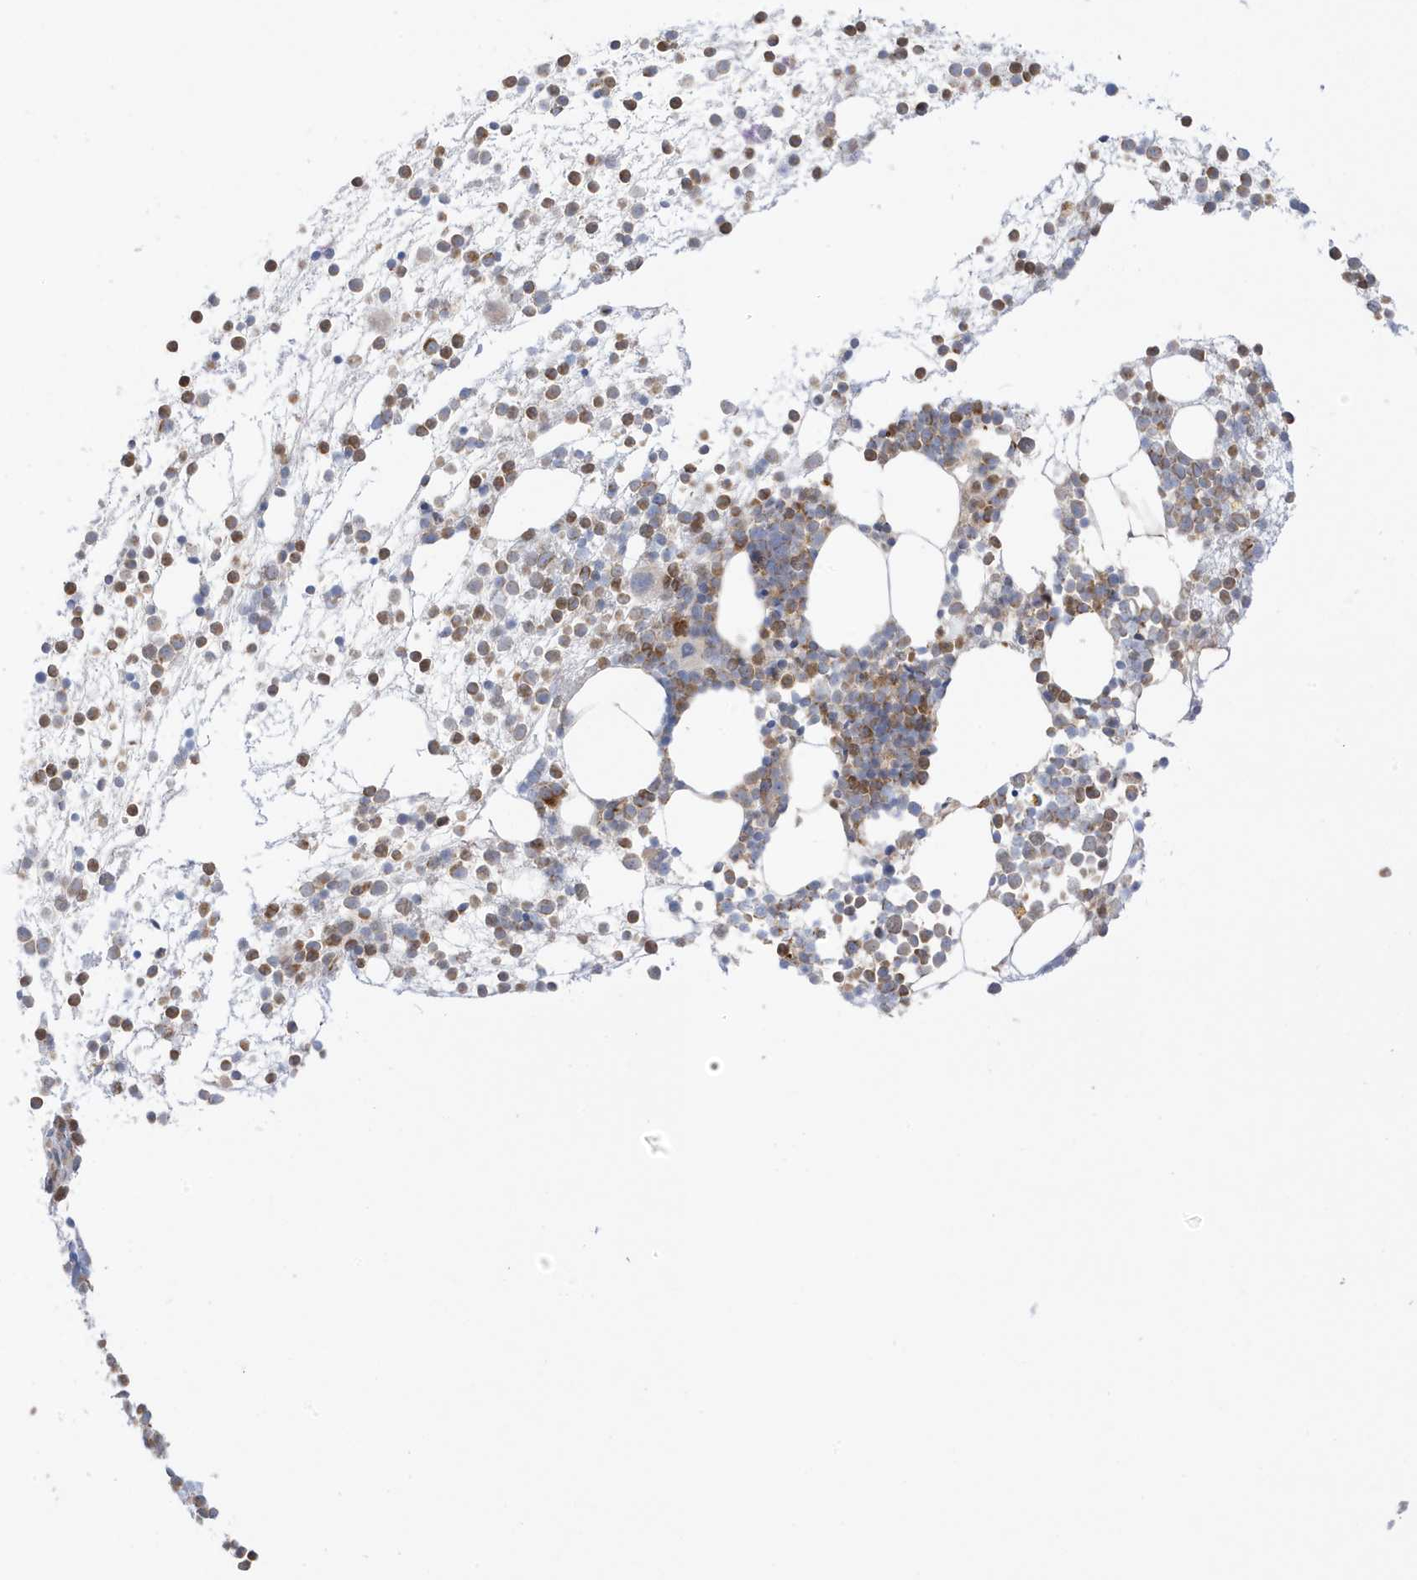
{"staining": {"intensity": "strong", "quantity": "25%-75%", "location": "cytoplasmic/membranous,nuclear"}, "tissue": "bone marrow", "cell_type": "Hematopoietic cells", "image_type": "normal", "snomed": [{"axis": "morphology", "description": "Normal tissue, NOS"}, {"axis": "topography", "description": "Bone marrow"}], "caption": "IHC of benign human bone marrow reveals high levels of strong cytoplasmic/membranous,nuclear positivity in about 25%-75% of hematopoietic cells. Using DAB (brown) and hematoxylin (blue) stains, captured at high magnification using brightfield microscopy.", "gene": "NPPC", "patient": {"sex": "male", "age": 54}}